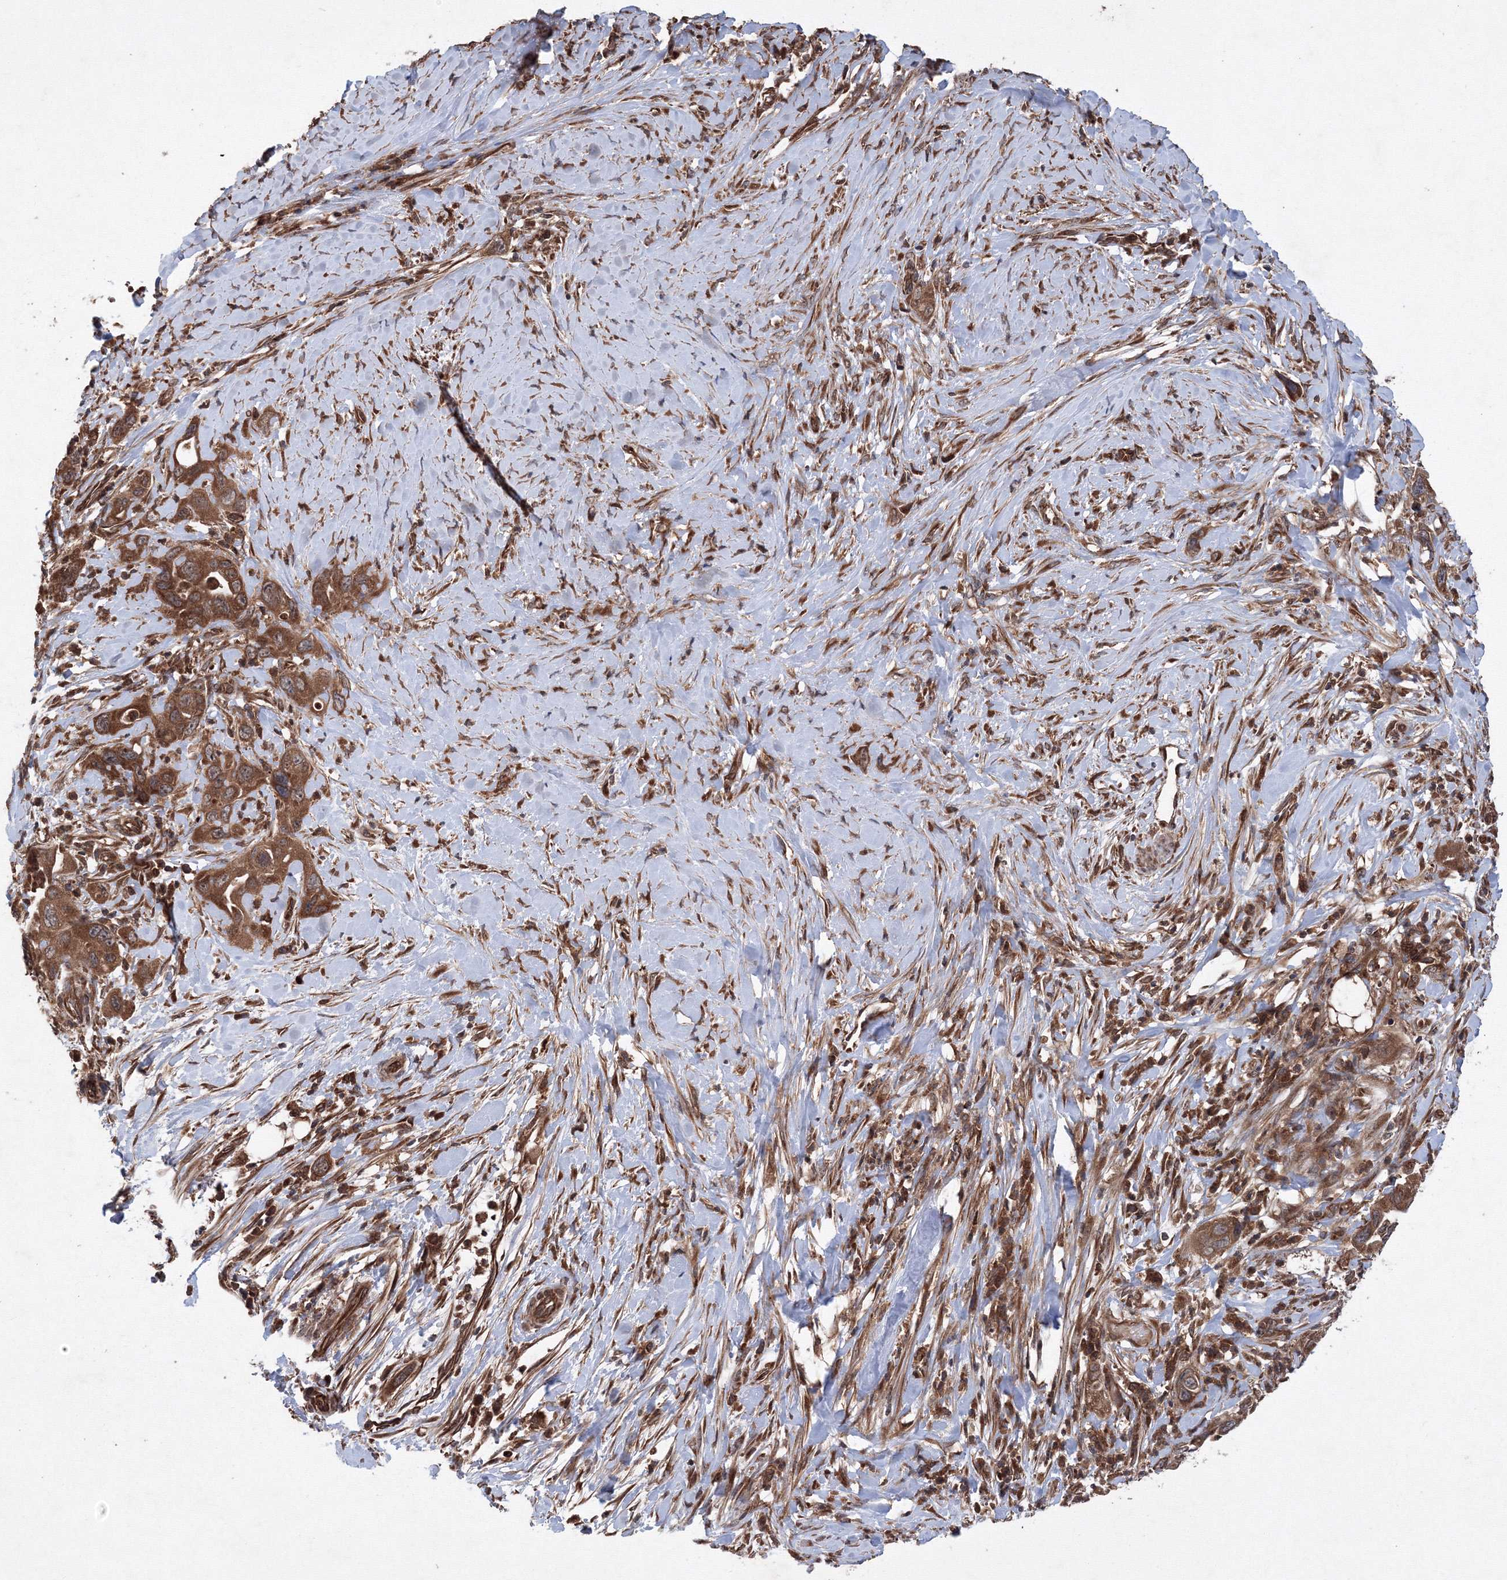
{"staining": {"intensity": "moderate", "quantity": ">75%", "location": "cytoplasmic/membranous"}, "tissue": "pancreatic cancer", "cell_type": "Tumor cells", "image_type": "cancer", "snomed": [{"axis": "morphology", "description": "Adenocarcinoma, NOS"}, {"axis": "topography", "description": "Pancreas"}], "caption": "Adenocarcinoma (pancreatic) stained with DAB immunohistochemistry exhibits medium levels of moderate cytoplasmic/membranous positivity in approximately >75% of tumor cells.", "gene": "ATG3", "patient": {"sex": "female", "age": 71}}